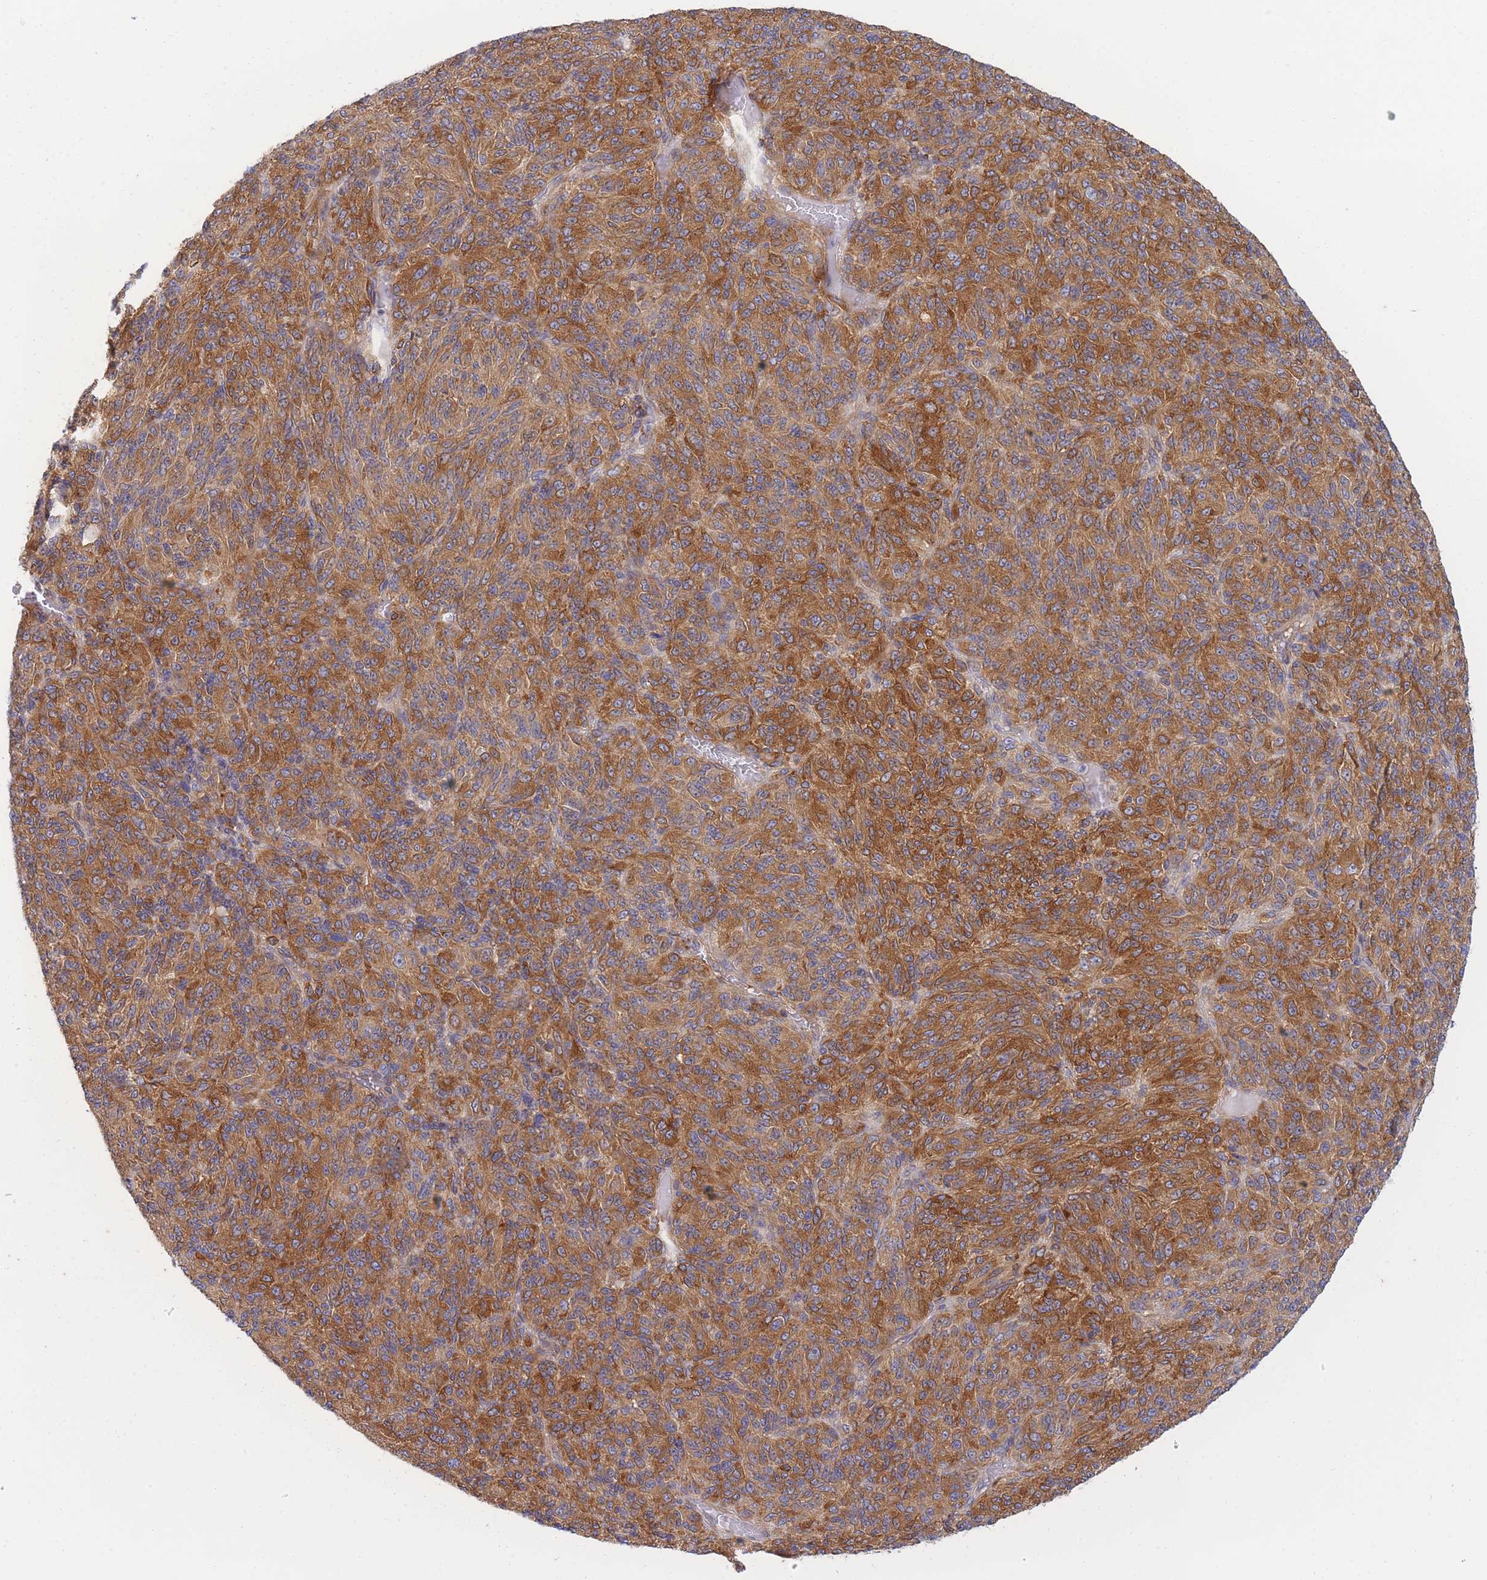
{"staining": {"intensity": "moderate", "quantity": ">75%", "location": "cytoplasmic/membranous"}, "tissue": "melanoma", "cell_type": "Tumor cells", "image_type": "cancer", "snomed": [{"axis": "morphology", "description": "Malignant melanoma, Metastatic site"}, {"axis": "topography", "description": "Brain"}], "caption": "Immunohistochemical staining of human malignant melanoma (metastatic site) shows medium levels of moderate cytoplasmic/membranous protein positivity in approximately >75% of tumor cells.", "gene": "REM1", "patient": {"sex": "female", "age": 56}}